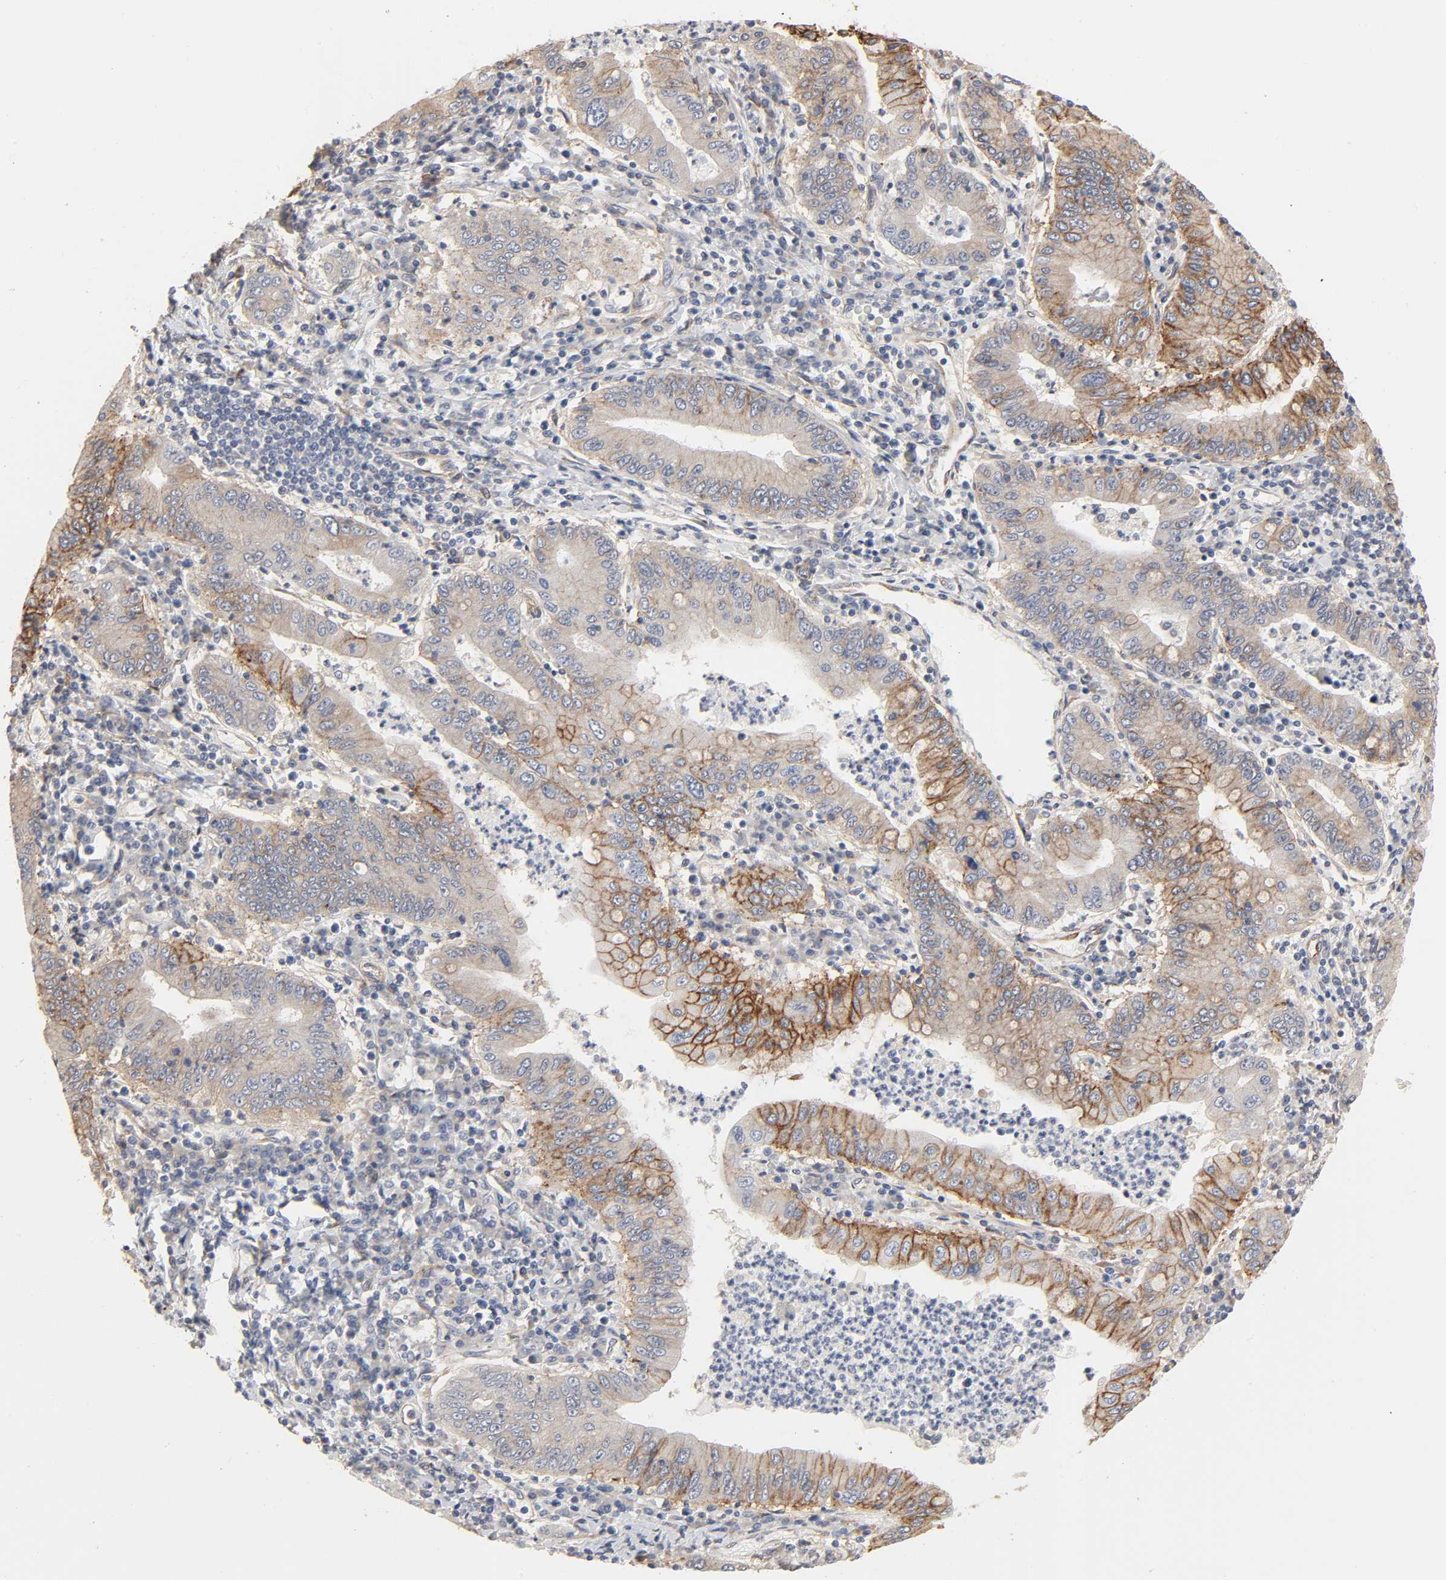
{"staining": {"intensity": "moderate", "quantity": "25%-75%", "location": "cytoplasmic/membranous"}, "tissue": "stomach cancer", "cell_type": "Tumor cells", "image_type": "cancer", "snomed": [{"axis": "morphology", "description": "Normal tissue, NOS"}, {"axis": "morphology", "description": "Adenocarcinoma, NOS"}, {"axis": "topography", "description": "Esophagus"}, {"axis": "topography", "description": "Stomach, upper"}, {"axis": "topography", "description": "Peripheral nerve tissue"}], "caption": "This is a histology image of immunohistochemistry staining of adenocarcinoma (stomach), which shows moderate staining in the cytoplasmic/membranous of tumor cells.", "gene": "NDRG2", "patient": {"sex": "male", "age": 62}}